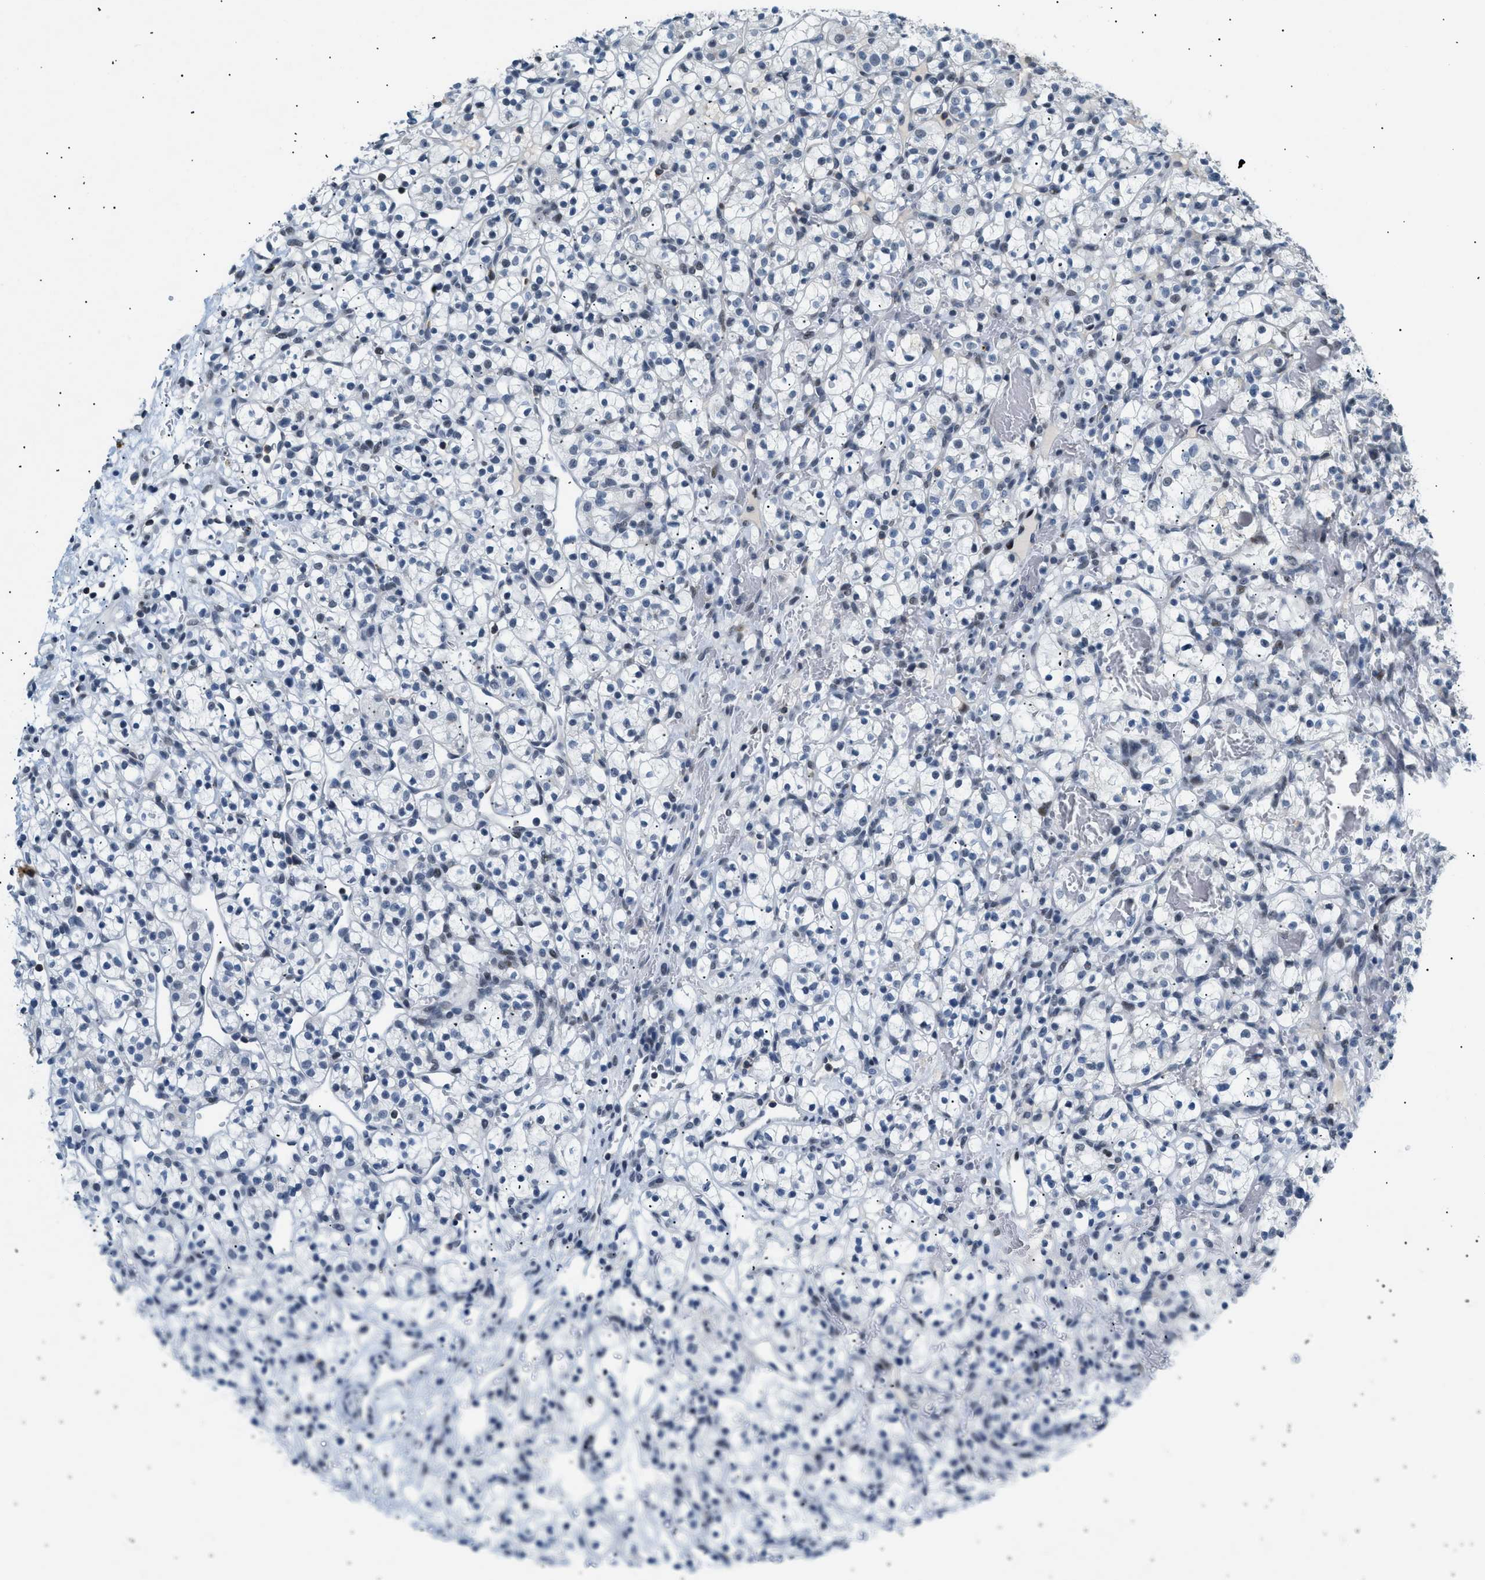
{"staining": {"intensity": "negative", "quantity": "none", "location": "none"}, "tissue": "renal cancer", "cell_type": "Tumor cells", "image_type": "cancer", "snomed": [{"axis": "morphology", "description": "Adenocarcinoma, NOS"}, {"axis": "topography", "description": "Kidney"}], "caption": "Renal cancer stained for a protein using immunohistochemistry shows no expression tumor cells.", "gene": "KCNC3", "patient": {"sex": "female", "age": 57}}